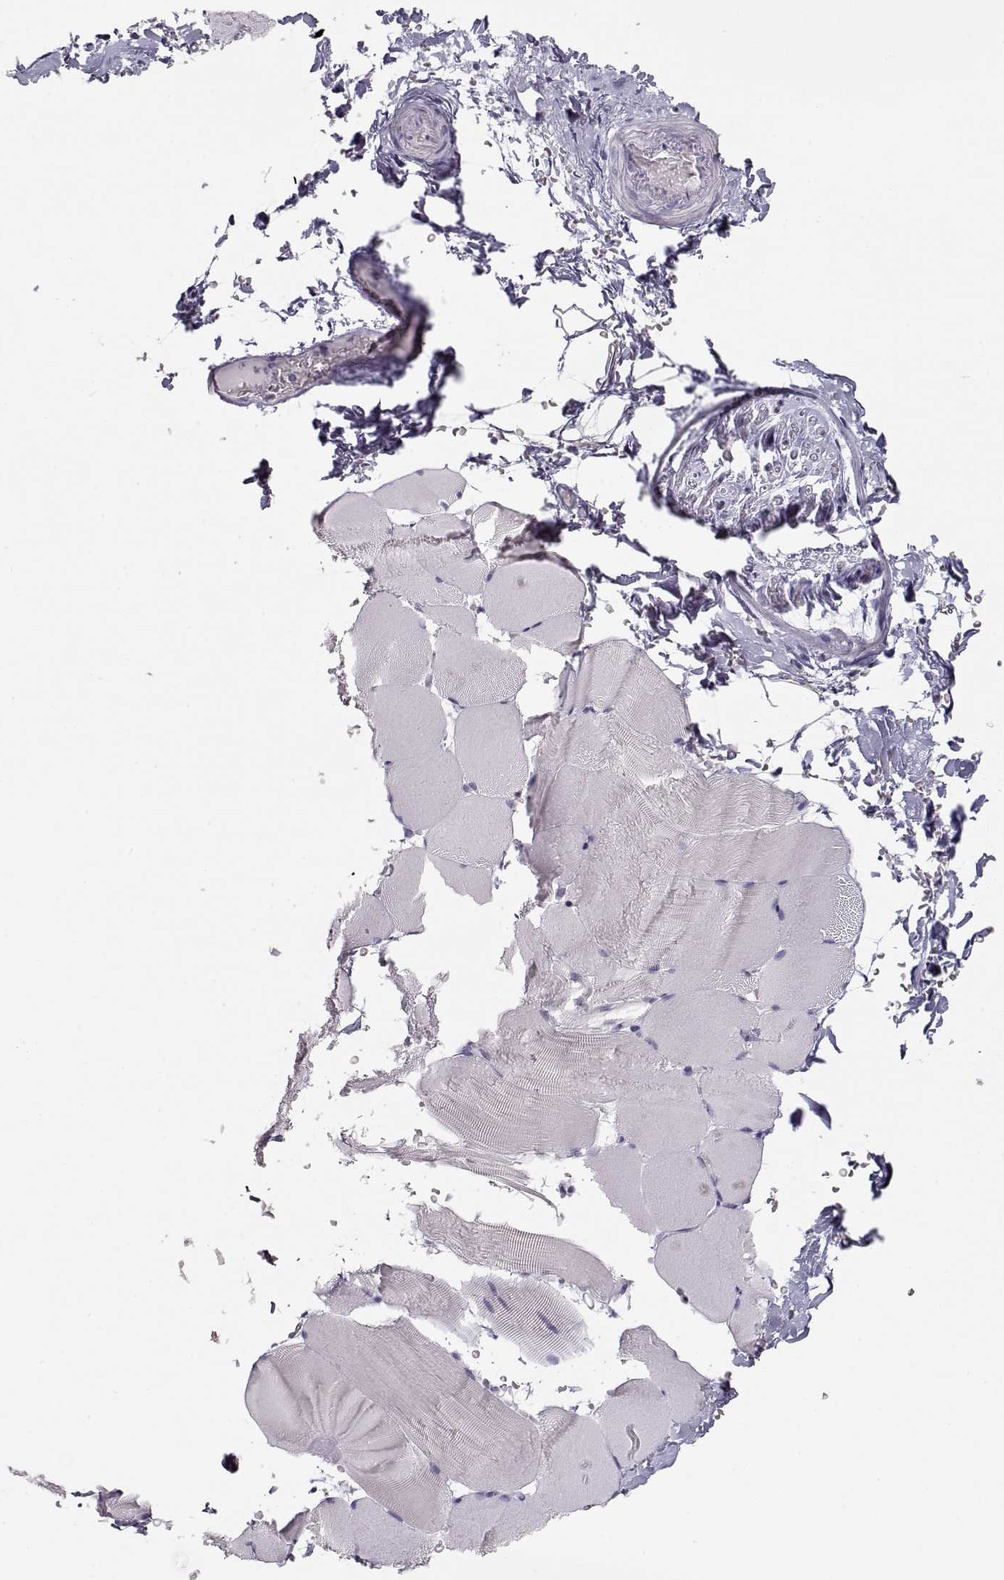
{"staining": {"intensity": "negative", "quantity": "none", "location": "none"}, "tissue": "skeletal muscle", "cell_type": "Myocytes", "image_type": "normal", "snomed": [{"axis": "morphology", "description": "Normal tissue, NOS"}, {"axis": "topography", "description": "Skeletal muscle"}], "caption": "A histopathology image of human skeletal muscle is negative for staining in myocytes. (Immunohistochemistry, brightfield microscopy, high magnification).", "gene": "IMPG1", "patient": {"sex": "female", "age": 37}}